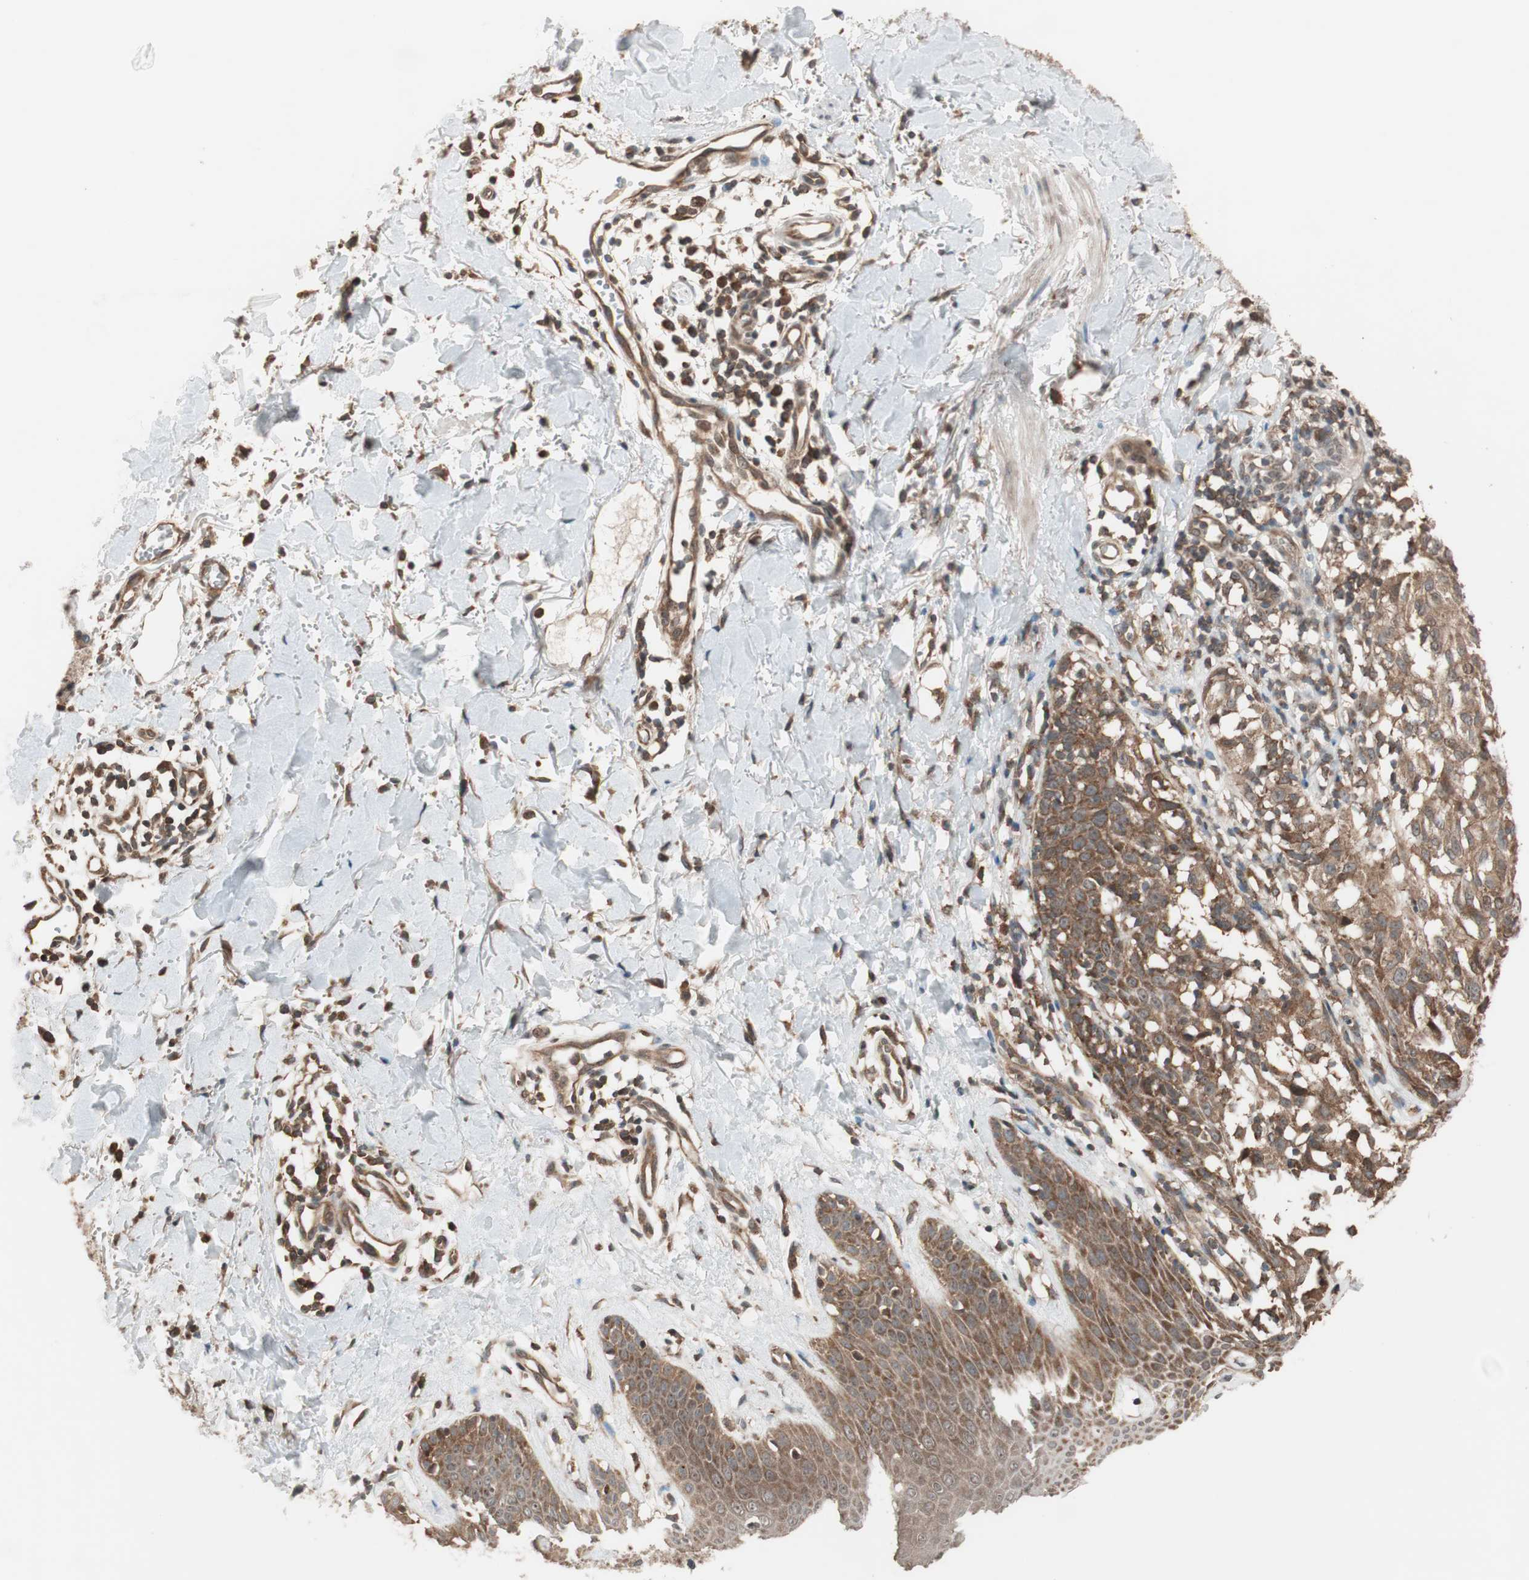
{"staining": {"intensity": "strong", "quantity": ">75%", "location": "cytoplasmic/membranous"}, "tissue": "melanoma", "cell_type": "Tumor cells", "image_type": "cancer", "snomed": [{"axis": "morphology", "description": "Malignant melanoma, NOS"}, {"axis": "topography", "description": "Skin"}], "caption": "Melanoma stained with a brown dye displays strong cytoplasmic/membranous positive staining in approximately >75% of tumor cells.", "gene": "FBXO5", "patient": {"sex": "female", "age": 46}}